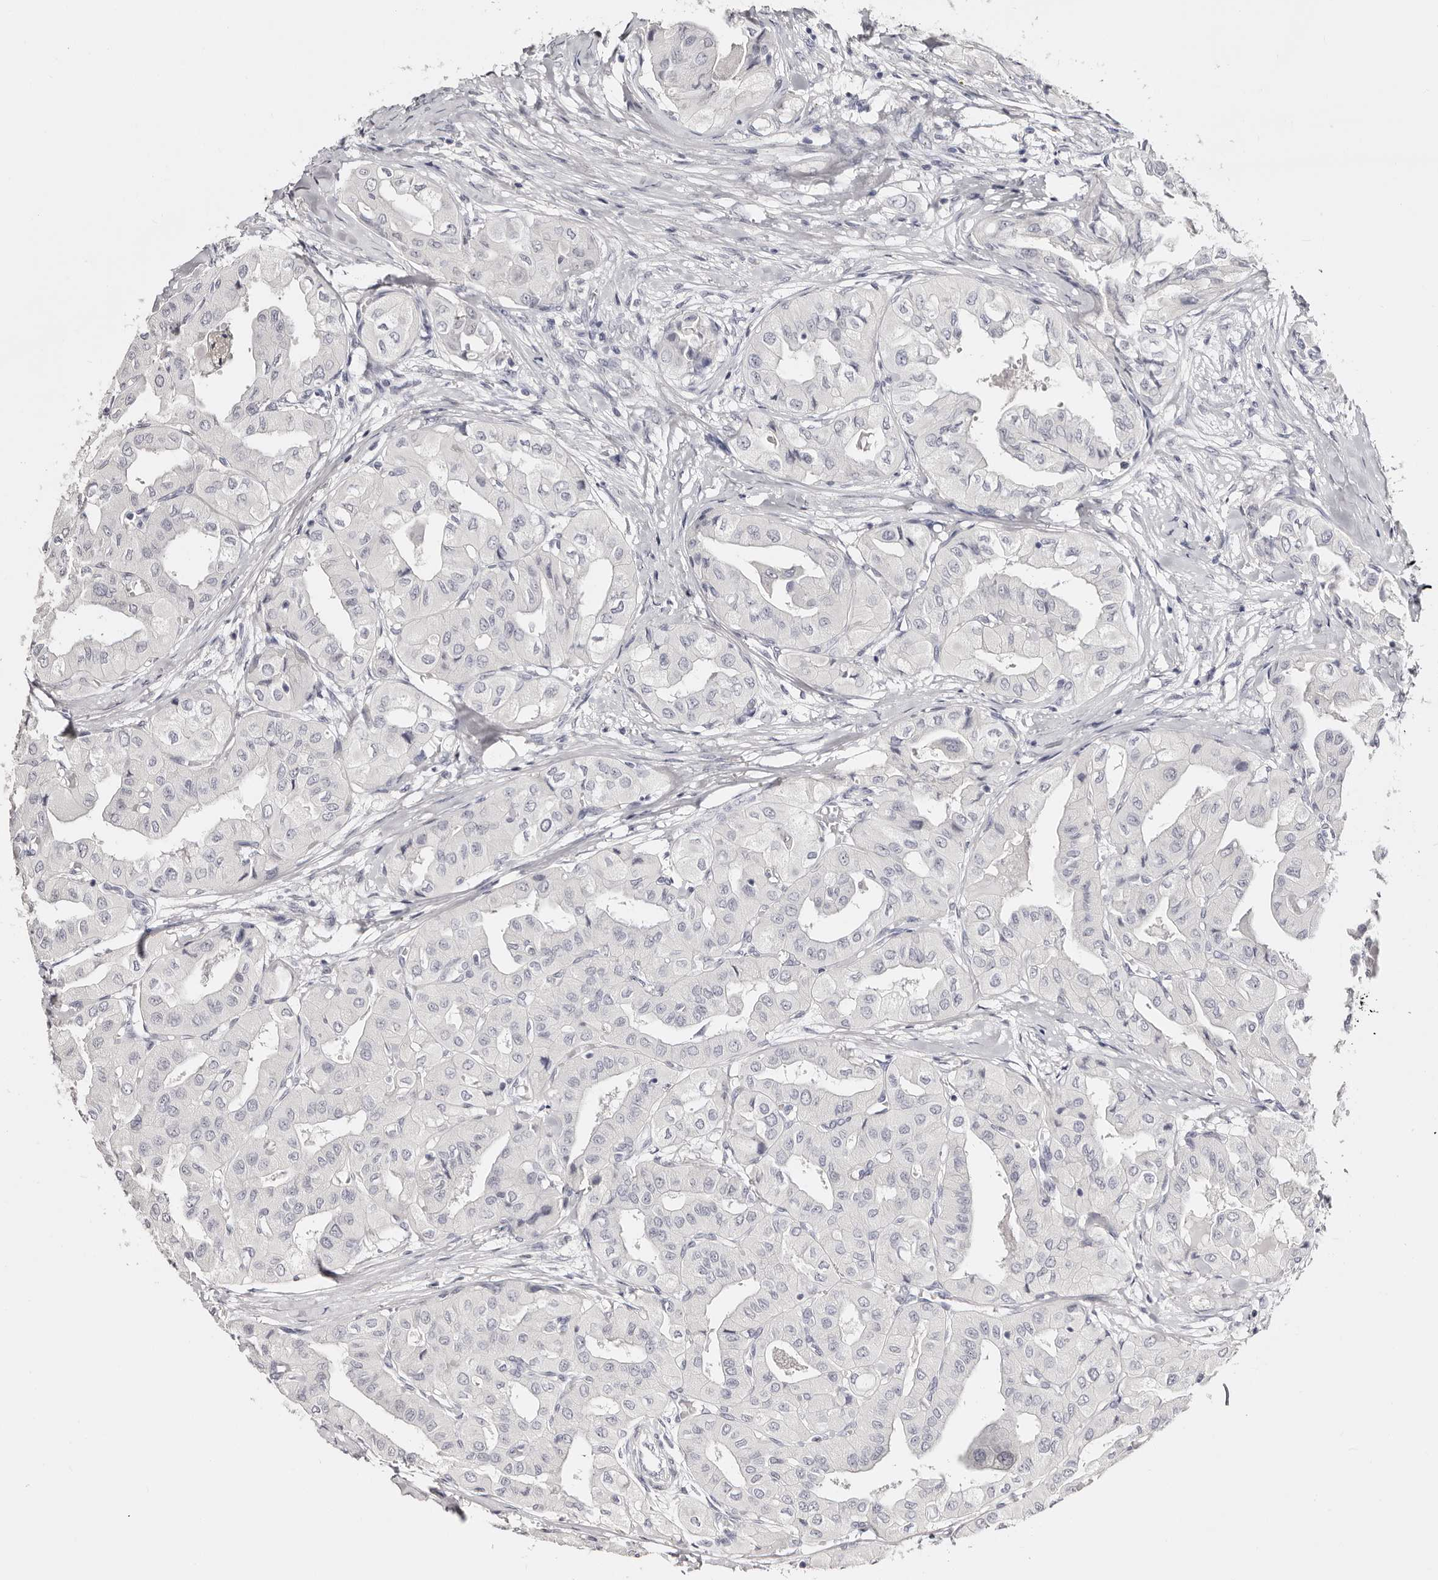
{"staining": {"intensity": "negative", "quantity": "none", "location": "none"}, "tissue": "thyroid cancer", "cell_type": "Tumor cells", "image_type": "cancer", "snomed": [{"axis": "morphology", "description": "Papillary adenocarcinoma, NOS"}, {"axis": "topography", "description": "Thyroid gland"}], "caption": "DAB immunohistochemical staining of human papillary adenocarcinoma (thyroid) shows no significant positivity in tumor cells. (Stains: DAB IHC with hematoxylin counter stain, Microscopy: brightfield microscopy at high magnification).", "gene": "AKNAD1", "patient": {"sex": "female", "age": 59}}